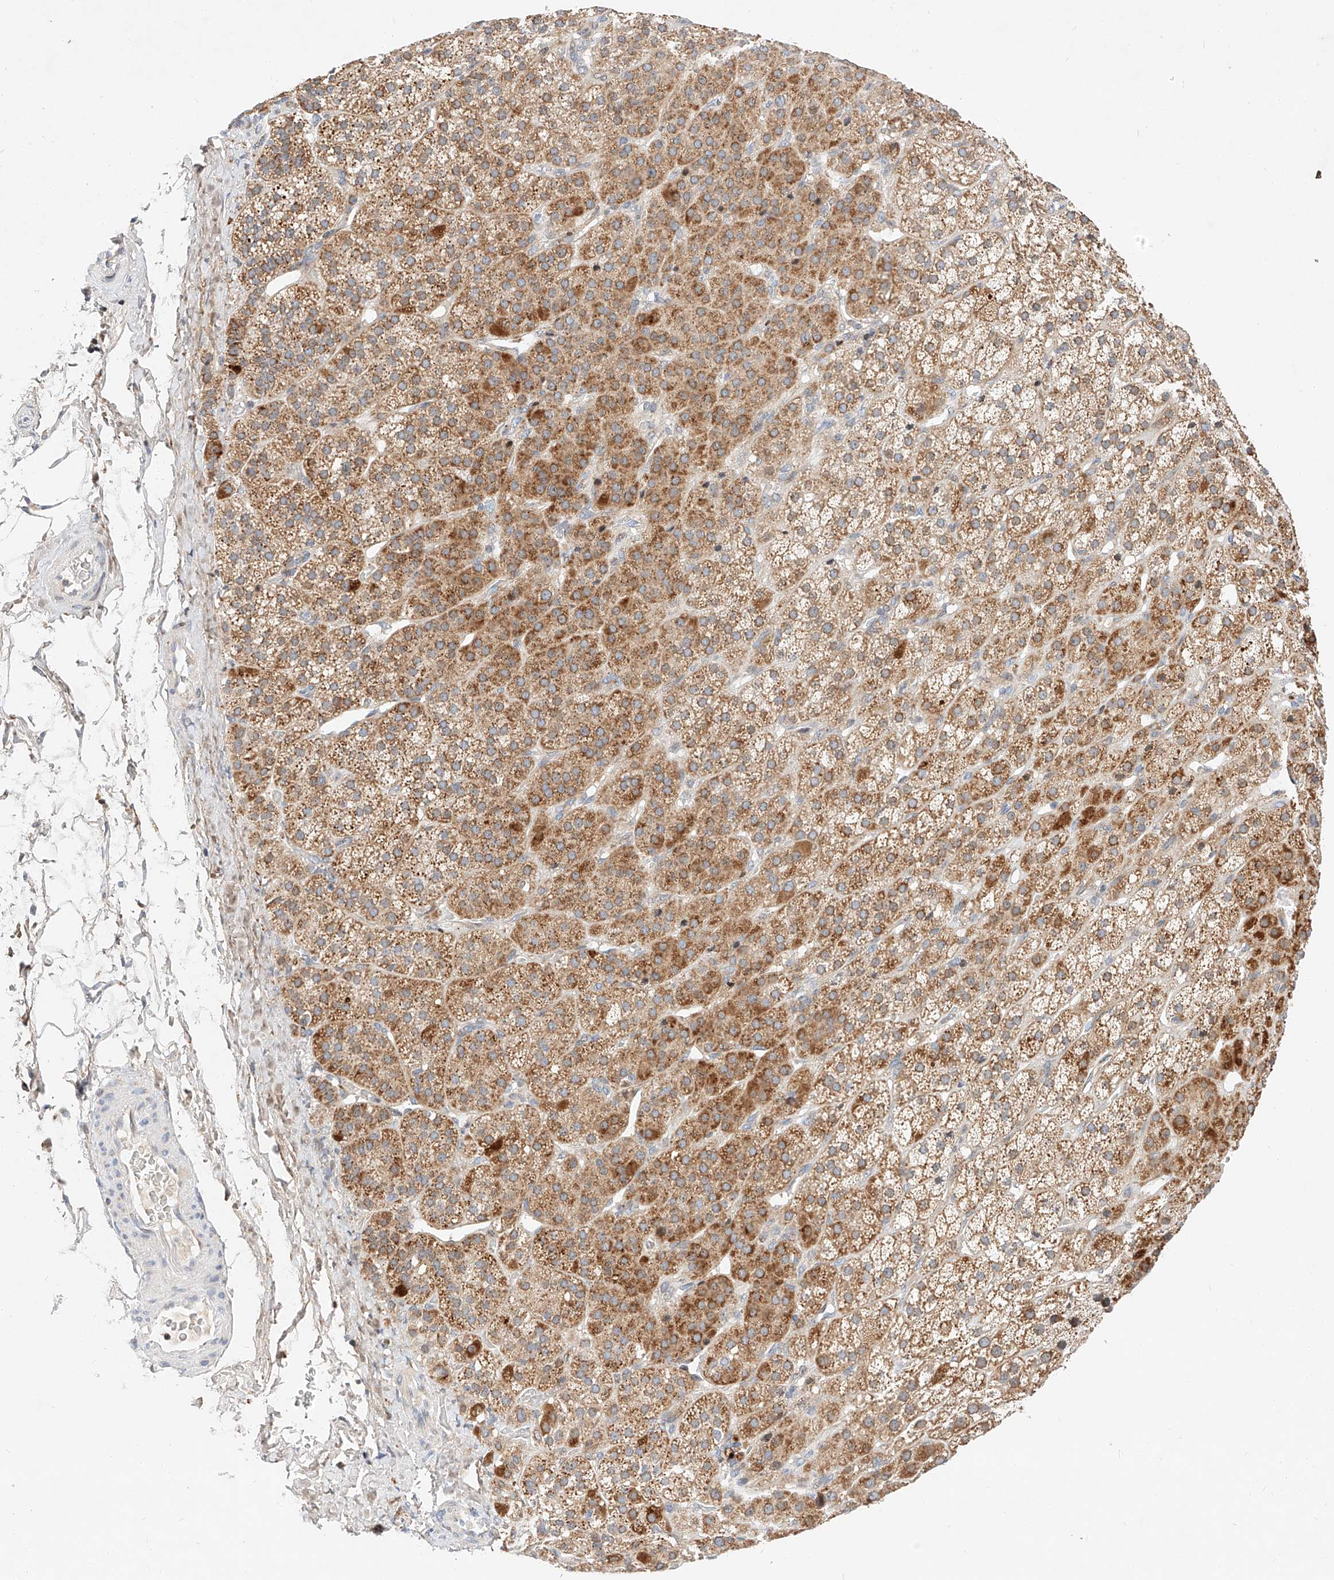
{"staining": {"intensity": "strong", "quantity": "25%-75%", "location": "cytoplasmic/membranous"}, "tissue": "adrenal gland", "cell_type": "Glandular cells", "image_type": "normal", "snomed": [{"axis": "morphology", "description": "Normal tissue, NOS"}, {"axis": "topography", "description": "Adrenal gland"}], "caption": "Immunohistochemistry (IHC) of unremarkable human adrenal gland exhibits high levels of strong cytoplasmic/membranous expression in approximately 25%-75% of glandular cells.", "gene": "OSGEPL1", "patient": {"sex": "female", "age": 57}}